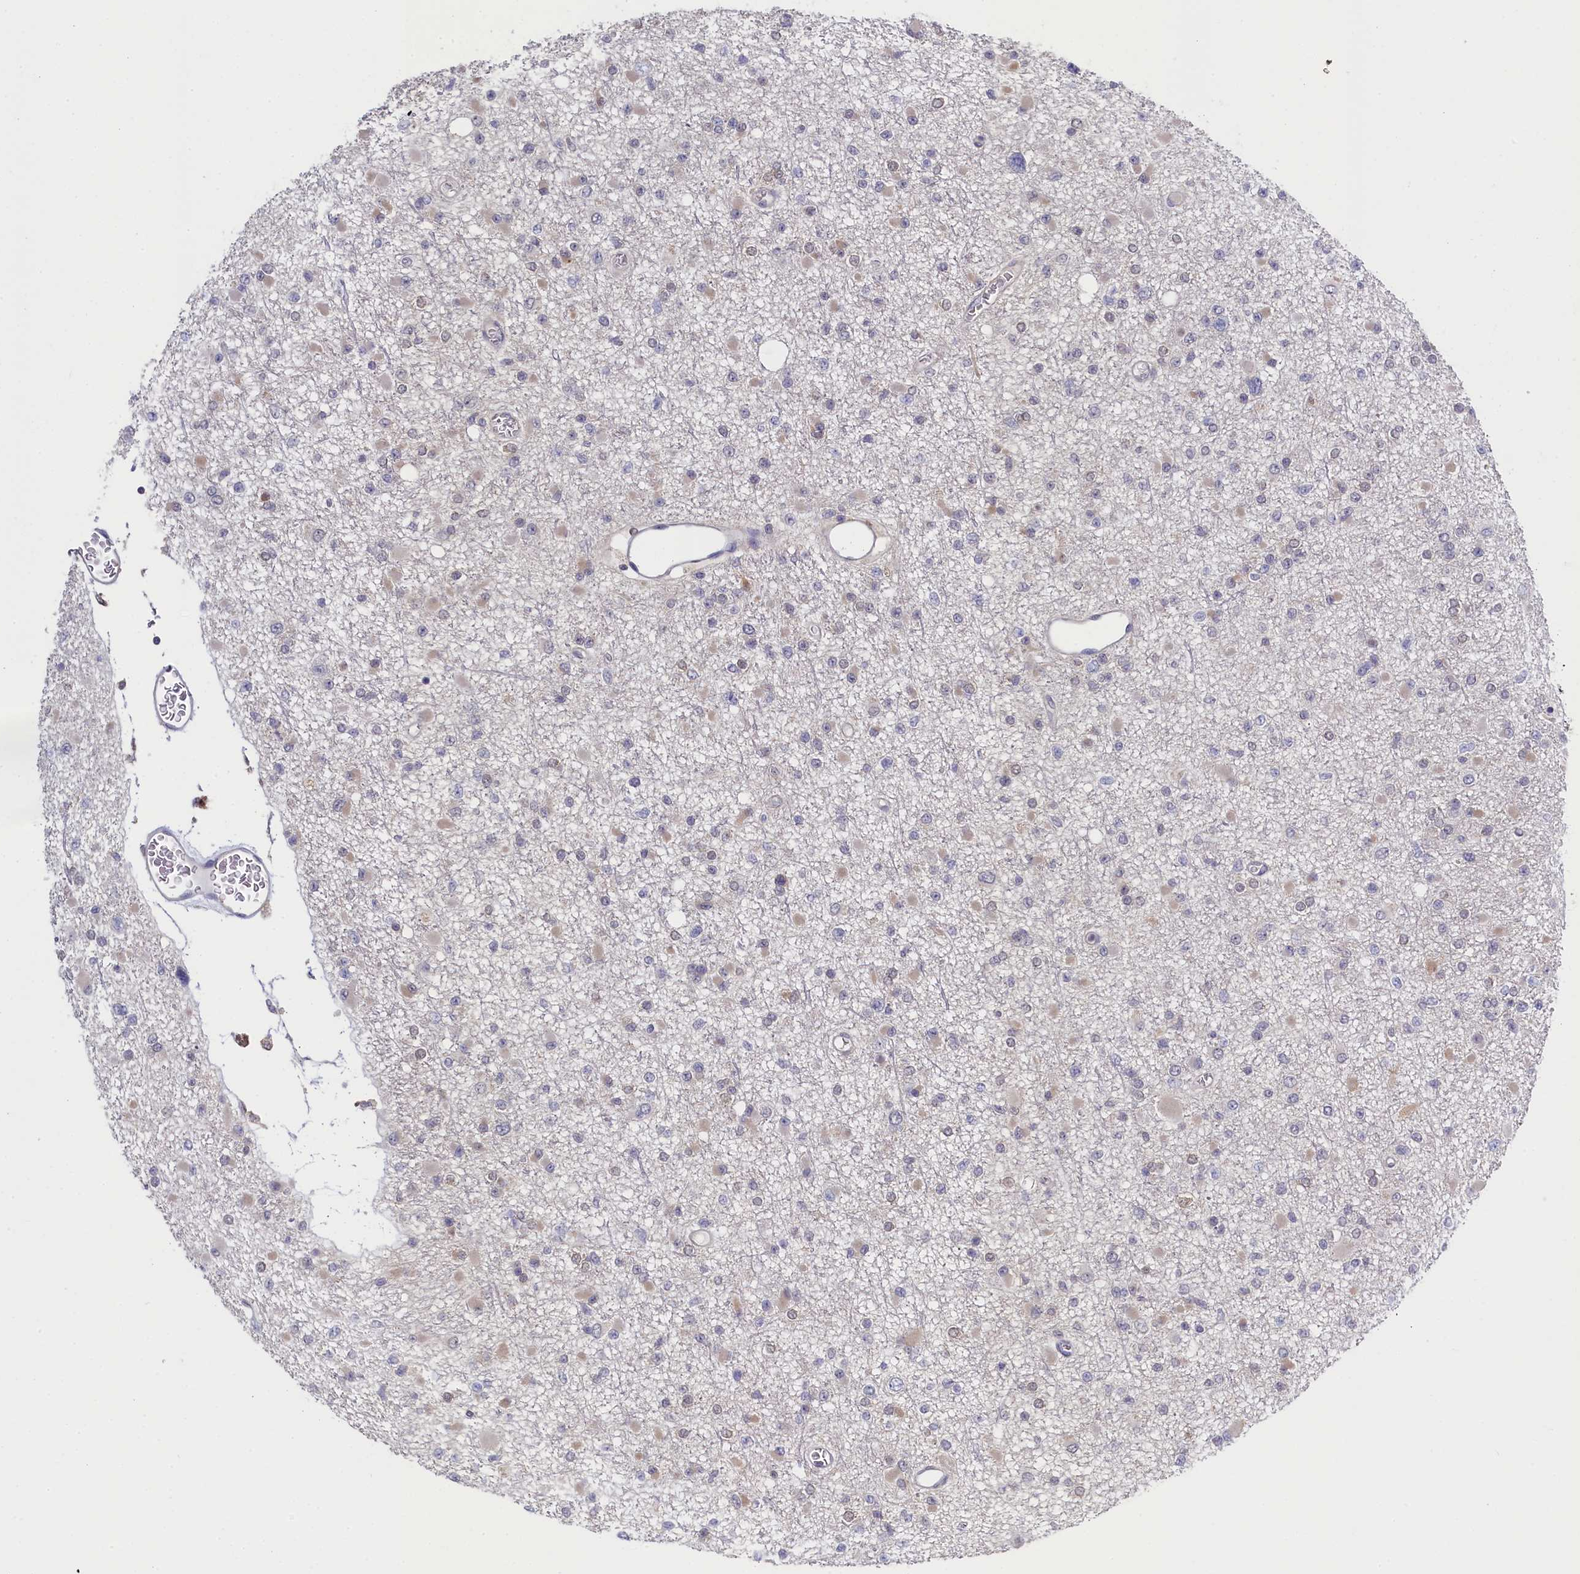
{"staining": {"intensity": "negative", "quantity": "none", "location": "none"}, "tissue": "glioma", "cell_type": "Tumor cells", "image_type": "cancer", "snomed": [{"axis": "morphology", "description": "Glioma, malignant, Low grade"}, {"axis": "topography", "description": "Brain"}], "caption": "The immunohistochemistry histopathology image has no significant staining in tumor cells of malignant glioma (low-grade) tissue. (DAB immunohistochemistry visualized using brightfield microscopy, high magnification).", "gene": "C11orf54", "patient": {"sex": "female", "age": 22}}